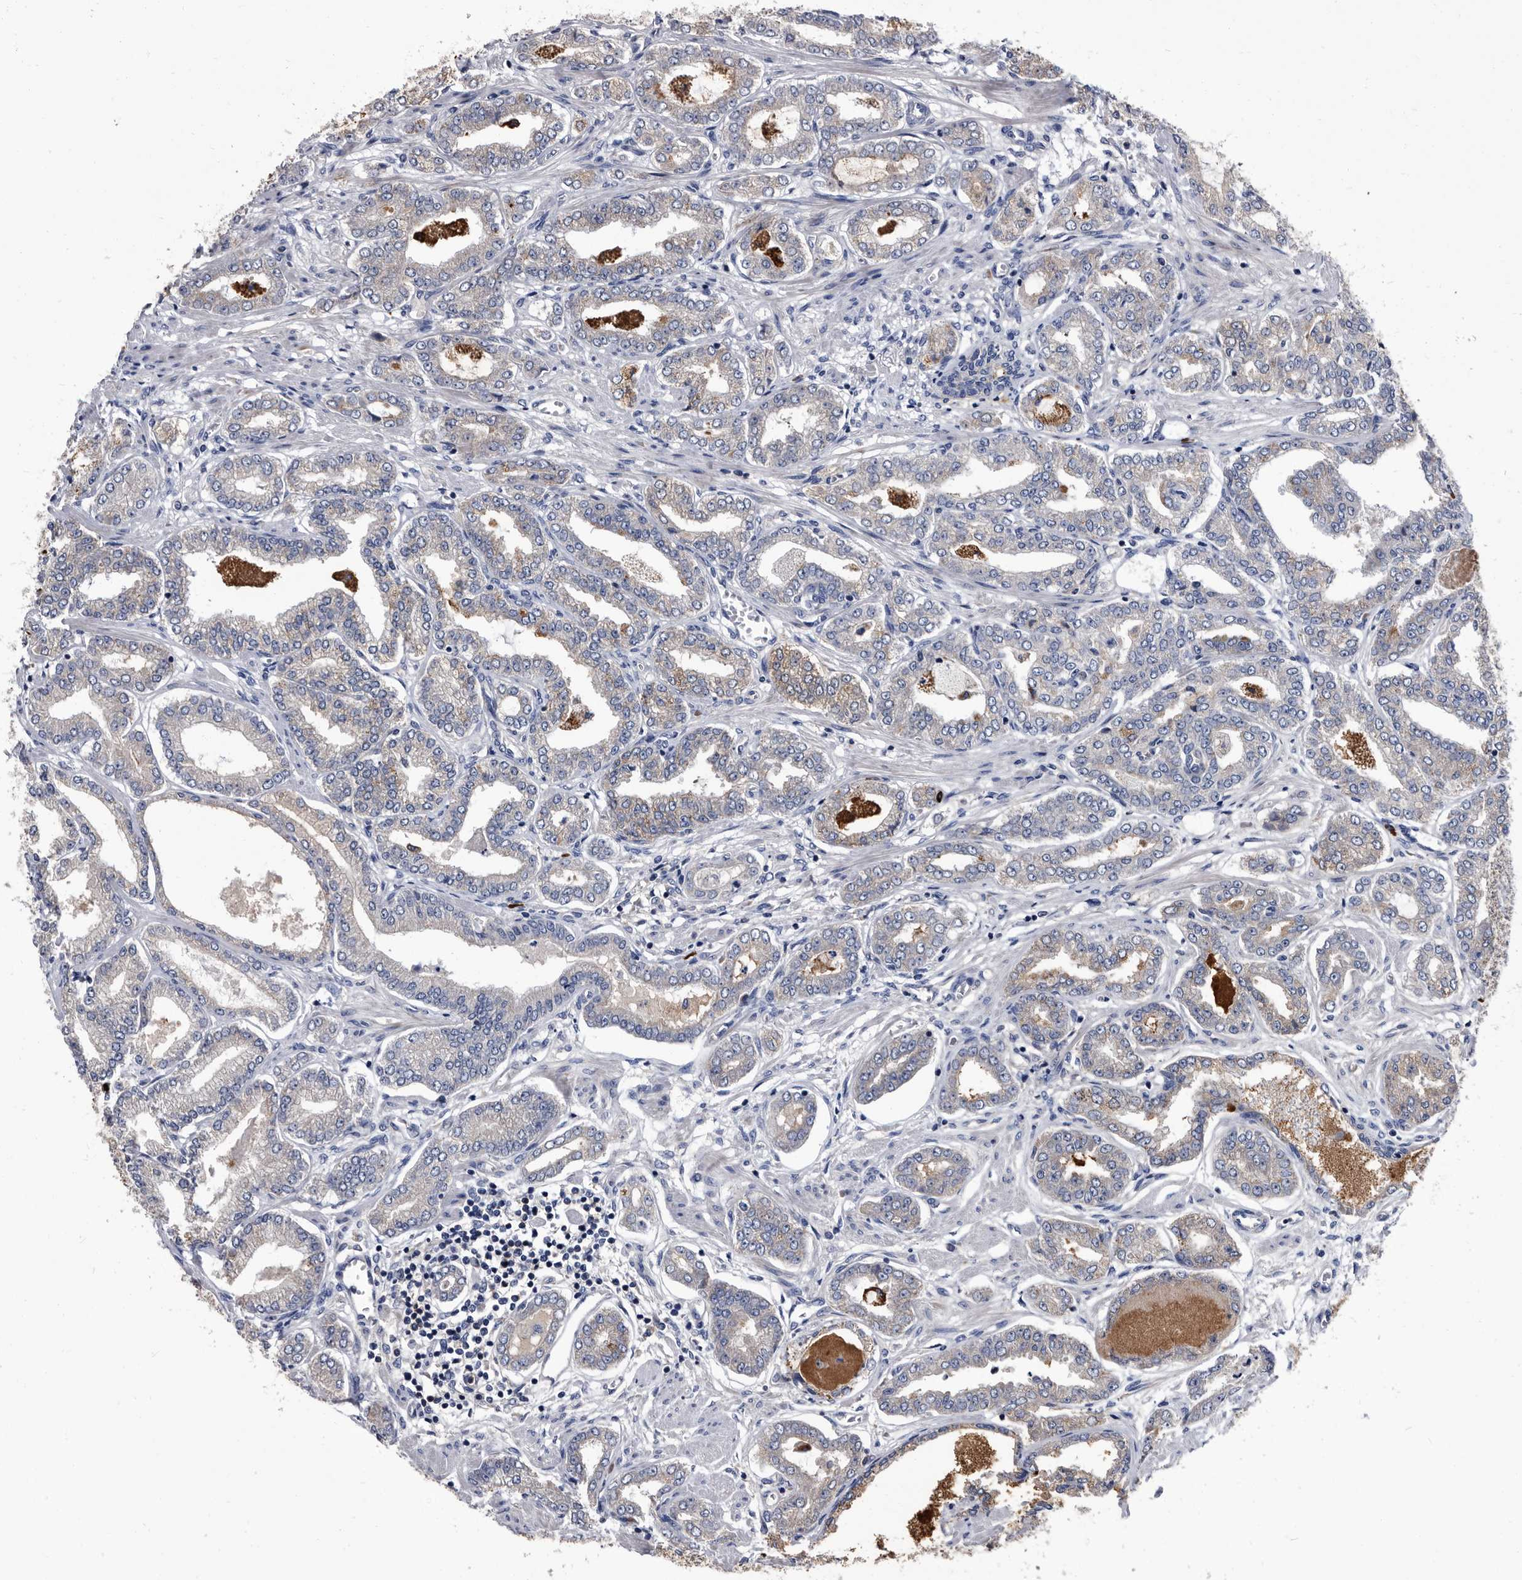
{"staining": {"intensity": "weak", "quantity": "<25%", "location": "cytoplasmic/membranous"}, "tissue": "prostate cancer", "cell_type": "Tumor cells", "image_type": "cancer", "snomed": [{"axis": "morphology", "description": "Adenocarcinoma, Low grade"}, {"axis": "topography", "description": "Prostate"}], "caption": "Tumor cells are negative for brown protein staining in prostate cancer. (Brightfield microscopy of DAB IHC at high magnification).", "gene": "DTNBP1", "patient": {"sex": "male", "age": 63}}